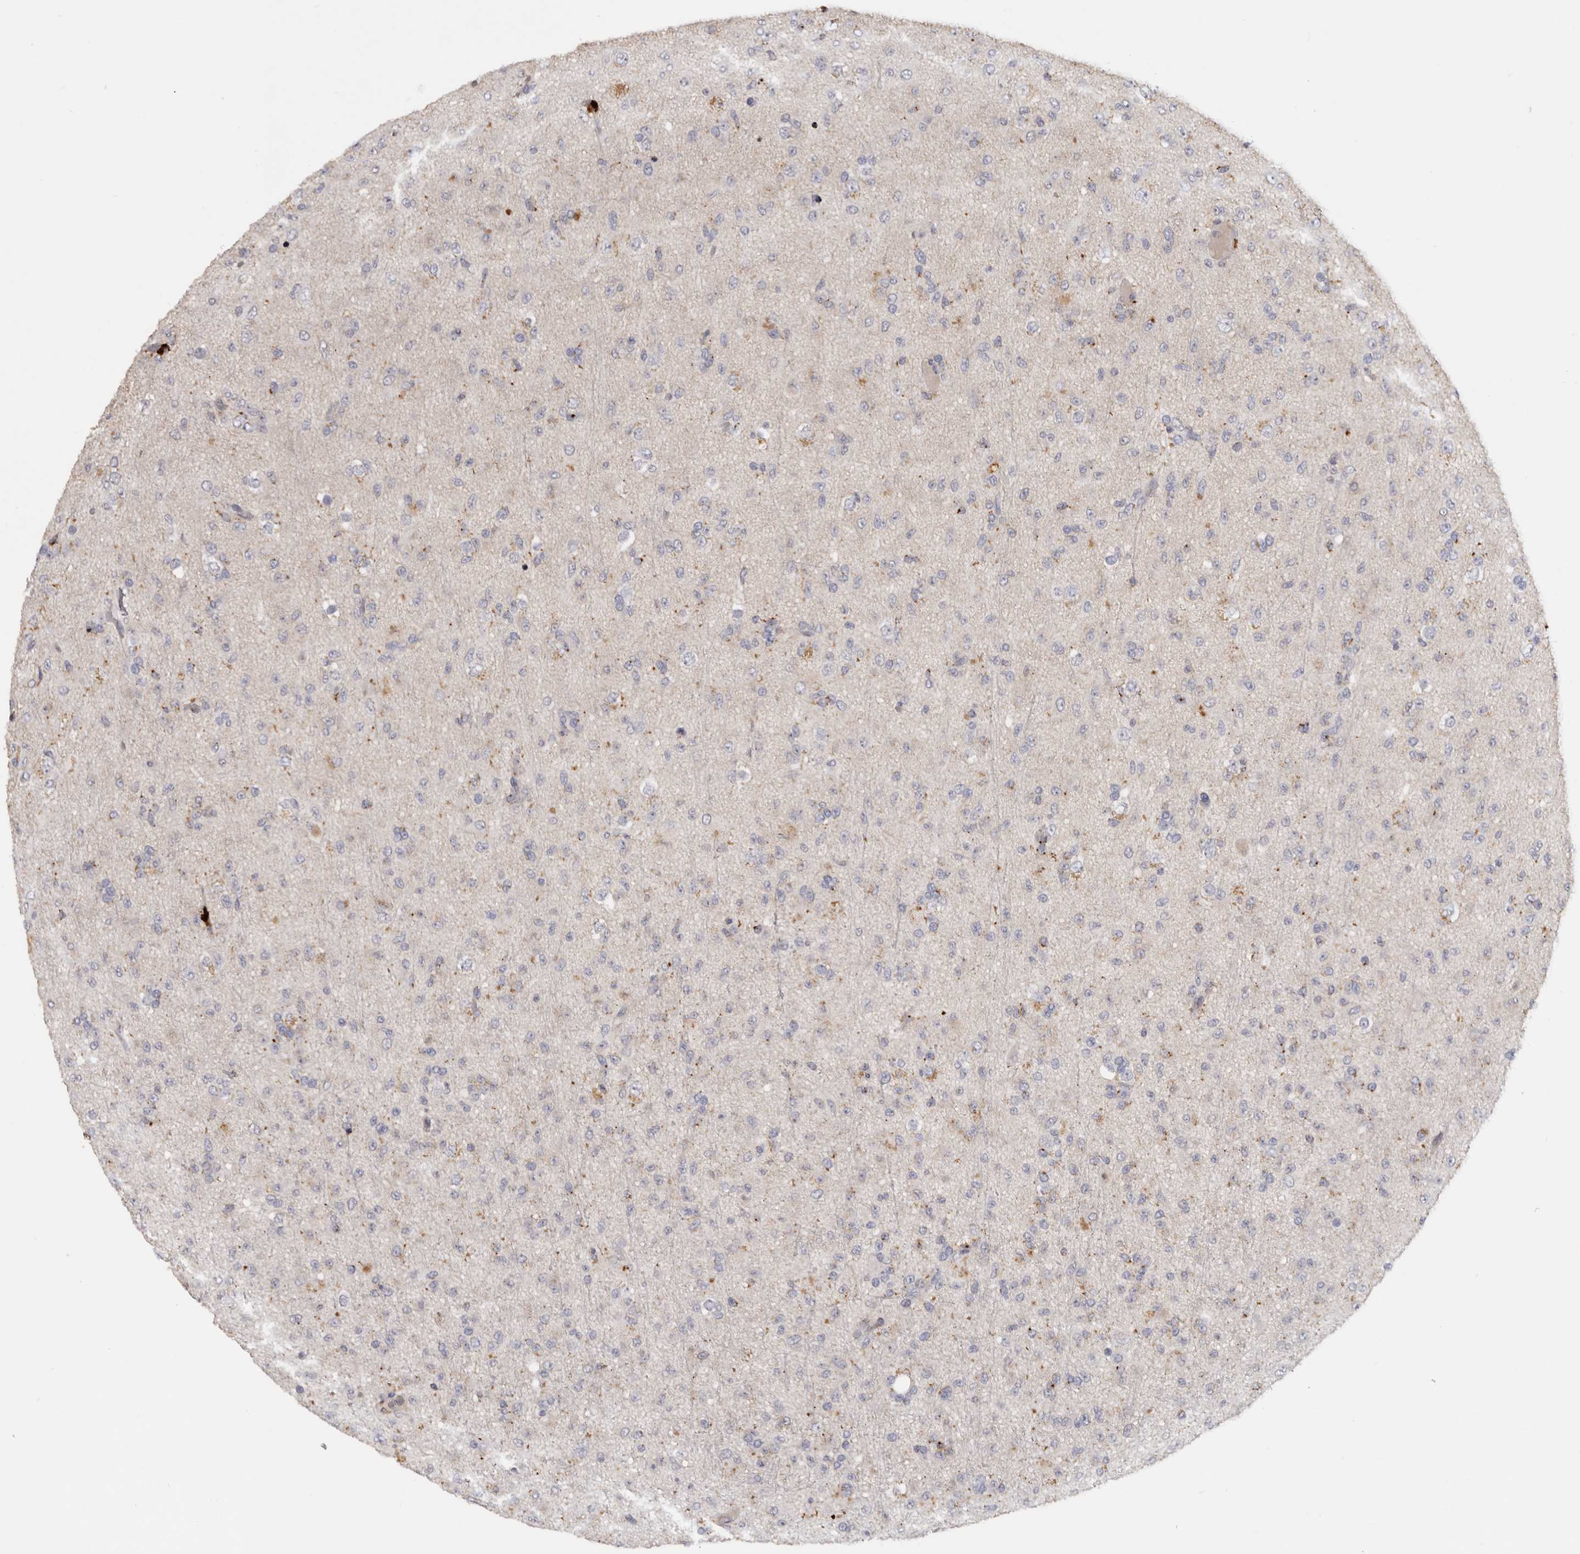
{"staining": {"intensity": "weak", "quantity": "25%-75%", "location": "cytoplasmic/membranous"}, "tissue": "glioma", "cell_type": "Tumor cells", "image_type": "cancer", "snomed": [{"axis": "morphology", "description": "Glioma, malignant, Low grade"}, {"axis": "topography", "description": "Brain"}], "caption": "Low-grade glioma (malignant) tissue demonstrates weak cytoplasmic/membranous expression in about 25%-75% of tumor cells (DAB (3,3'-diaminobenzidine) IHC with brightfield microscopy, high magnification).", "gene": "DAP", "patient": {"sex": "male", "age": 65}}